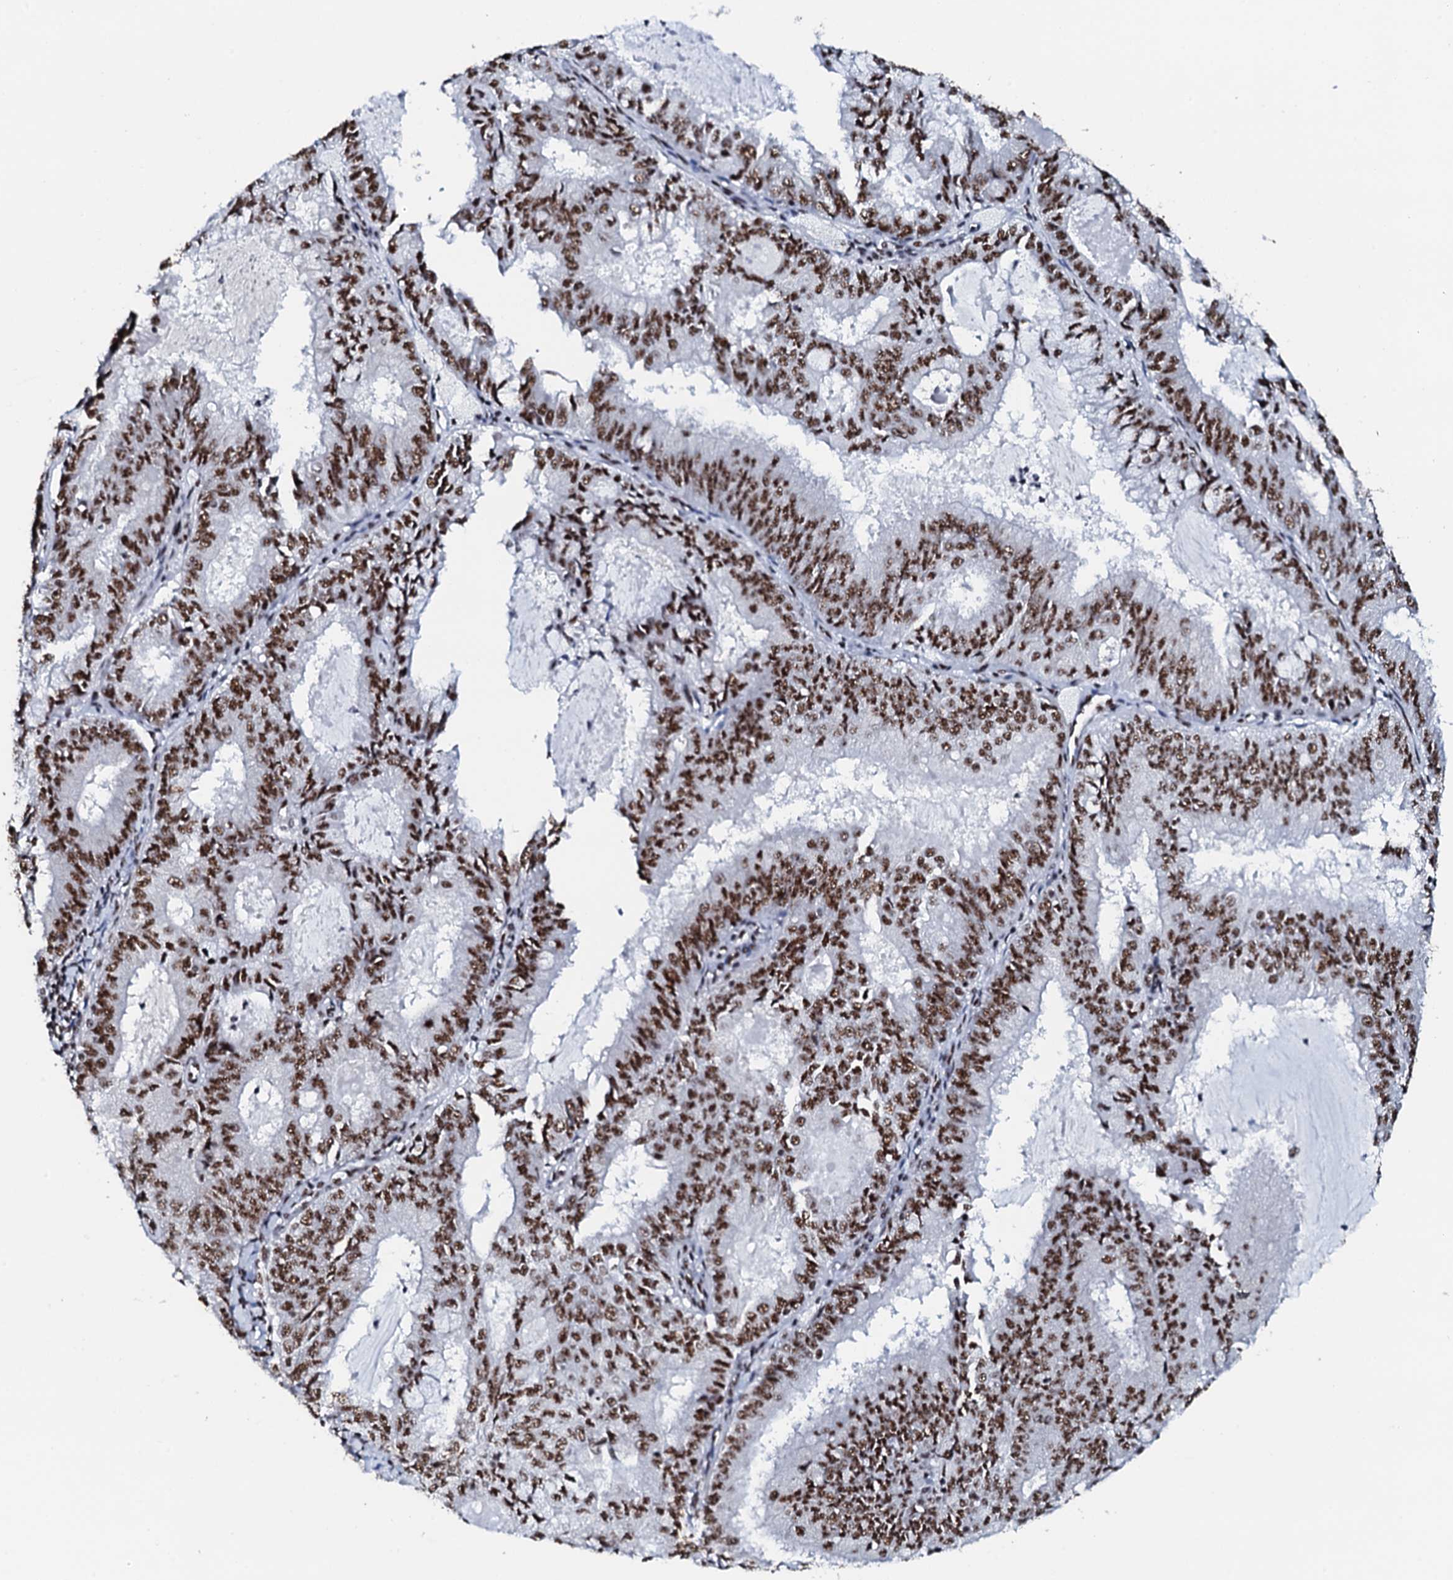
{"staining": {"intensity": "strong", "quantity": ">75%", "location": "nuclear"}, "tissue": "endometrial cancer", "cell_type": "Tumor cells", "image_type": "cancer", "snomed": [{"axis": "morphology", "description": "Adenocarcinoma, NOS"}, {"axis": "topography", "description": "Endometrium"}], "caption": "DAB (3,3'-diaminobenzidine) immunohistochemical staining of adenocarcinoma (endometrial) demonstrates strong nuclear protein expression in approximately >75% of tumor cells.", "gene": "NKAPD1", "patient": {"sex": "female", "age": 57}}